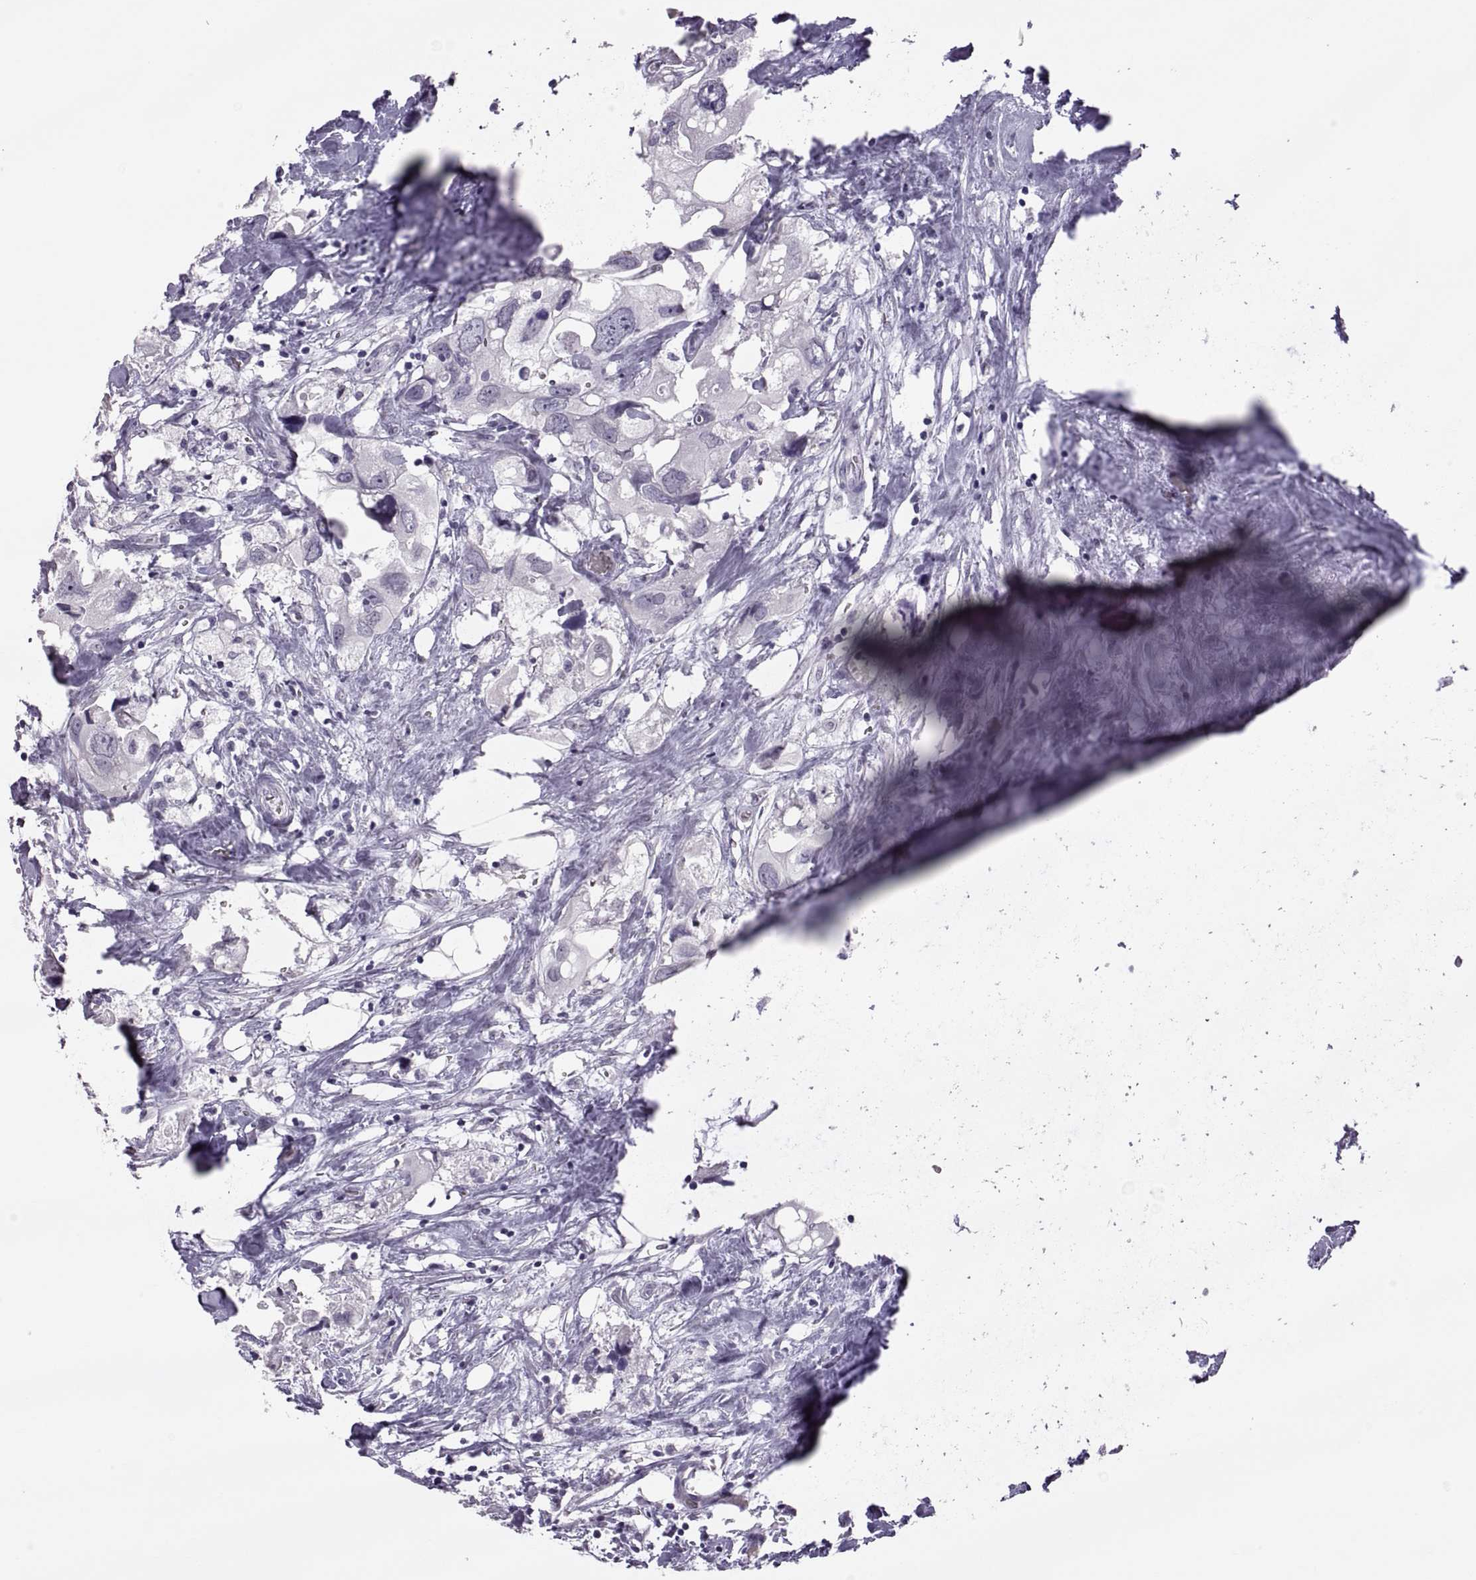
{"staining": {"intensity": "negative", "quantity": "none", "location": "none"}, "tissue": "urothelial cancer", "cell_type": "Tumor cells", "image_type": "cancer", "snomed": [{"axis": "morphology", "description": "Urothelial carcinoma, High grade"}, {"axis": "topography", "description": "Urinary bladder"}], "caption": "DAB immunohistochemical staining of human urothelial cancer reveals no significant staining in tumor cells.", "gene": "KRT77", "patient": {"sex": "male", "age": 59}}